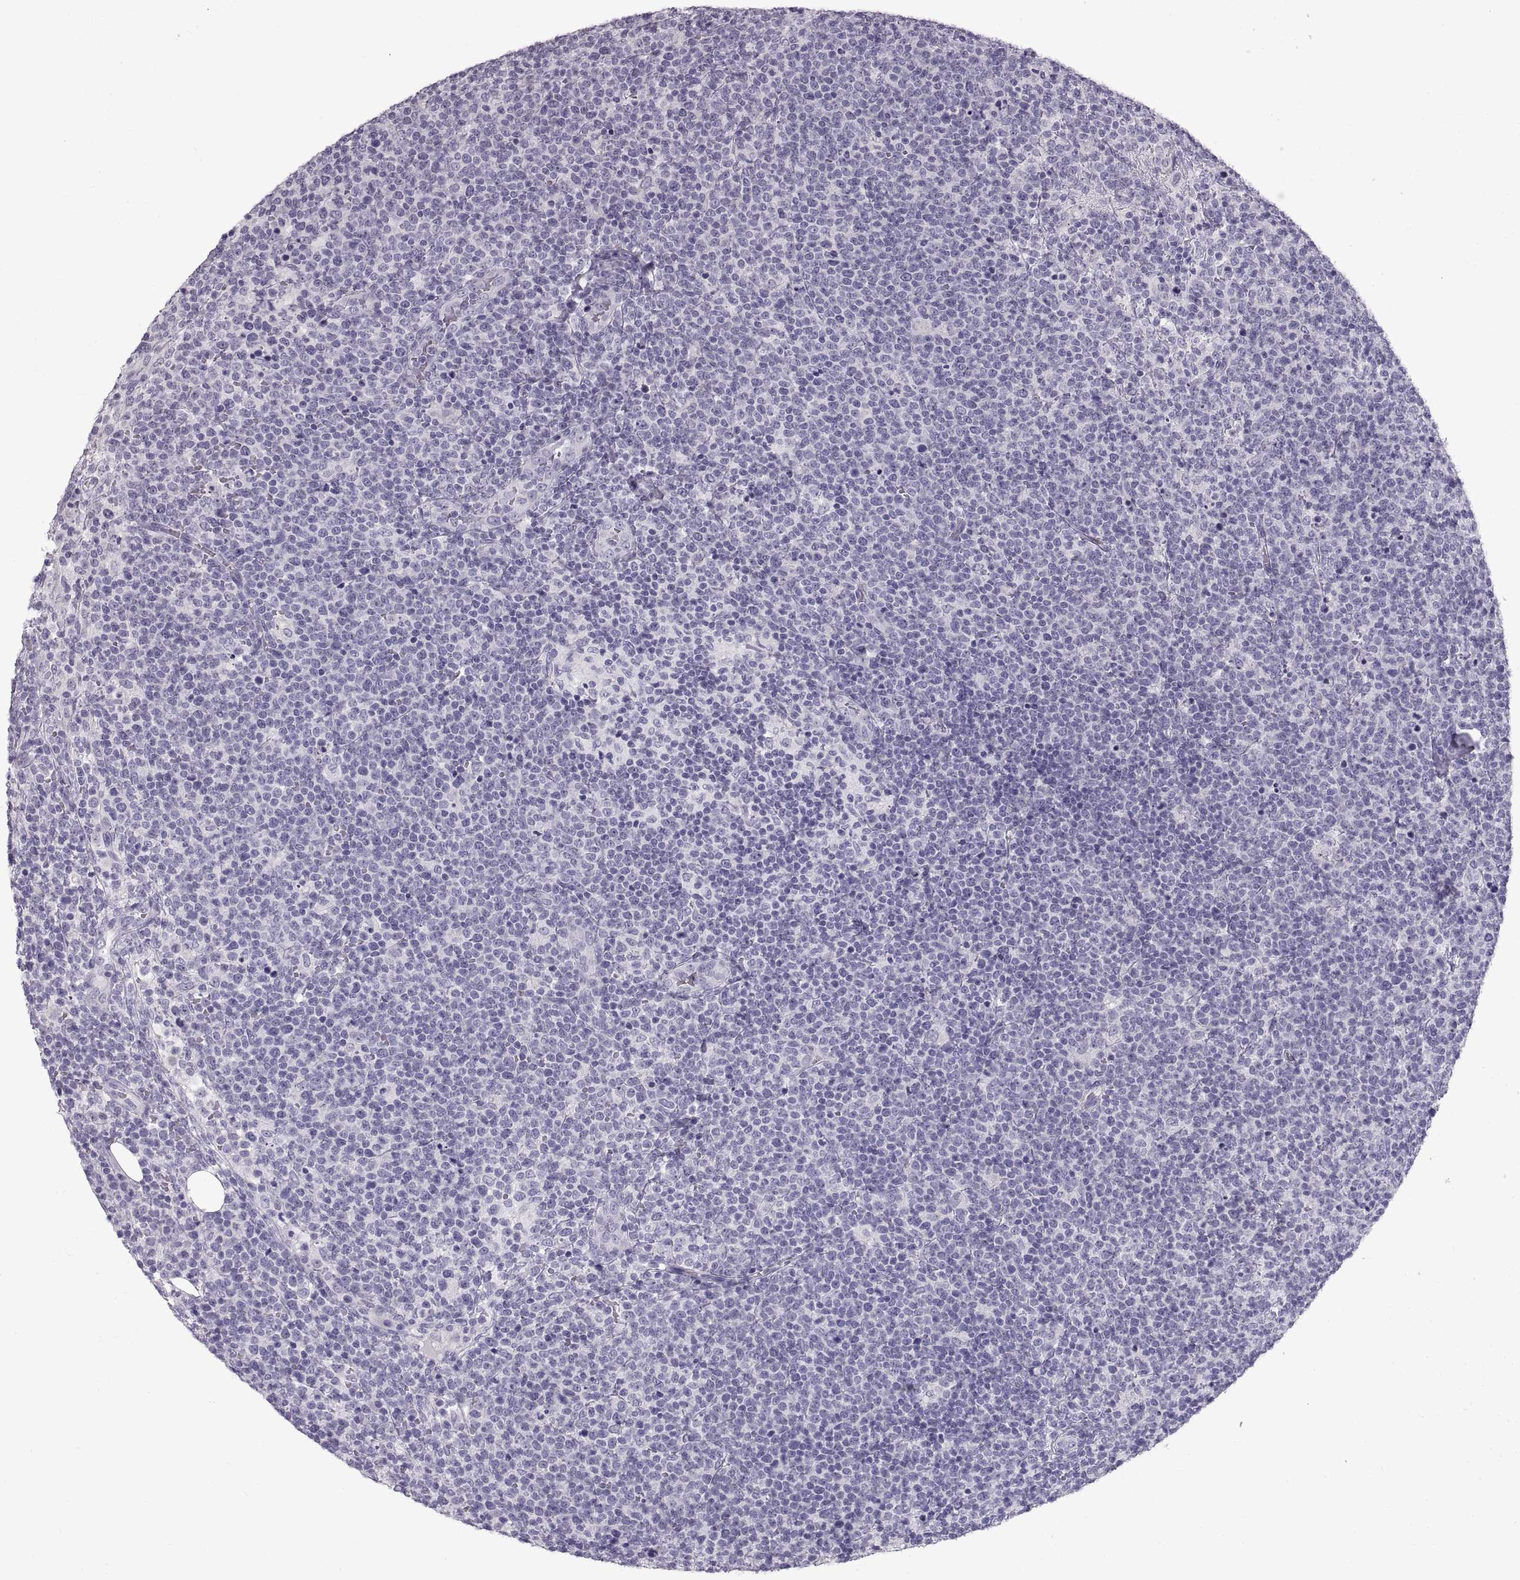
{"staining": {"intensity": "negative", "quantity": "none", "location": "none"}, "tissue": "lymphoma", "cell_type": "Tumor cells", "image_type": "cancer", "snomed": [{"axis": "morphology", "description": "Malignant lymphoma, non-Hodgkin's type, High grade"}, {"axis": "topography", "description": "Lymph node"}], "caption": "Lymphoma stained for a protein using immunohistochemistry (IHC) displays no staining tumor cells.", "gene": "SPACDR", "patient": {"sex": "male", "age": 61}}